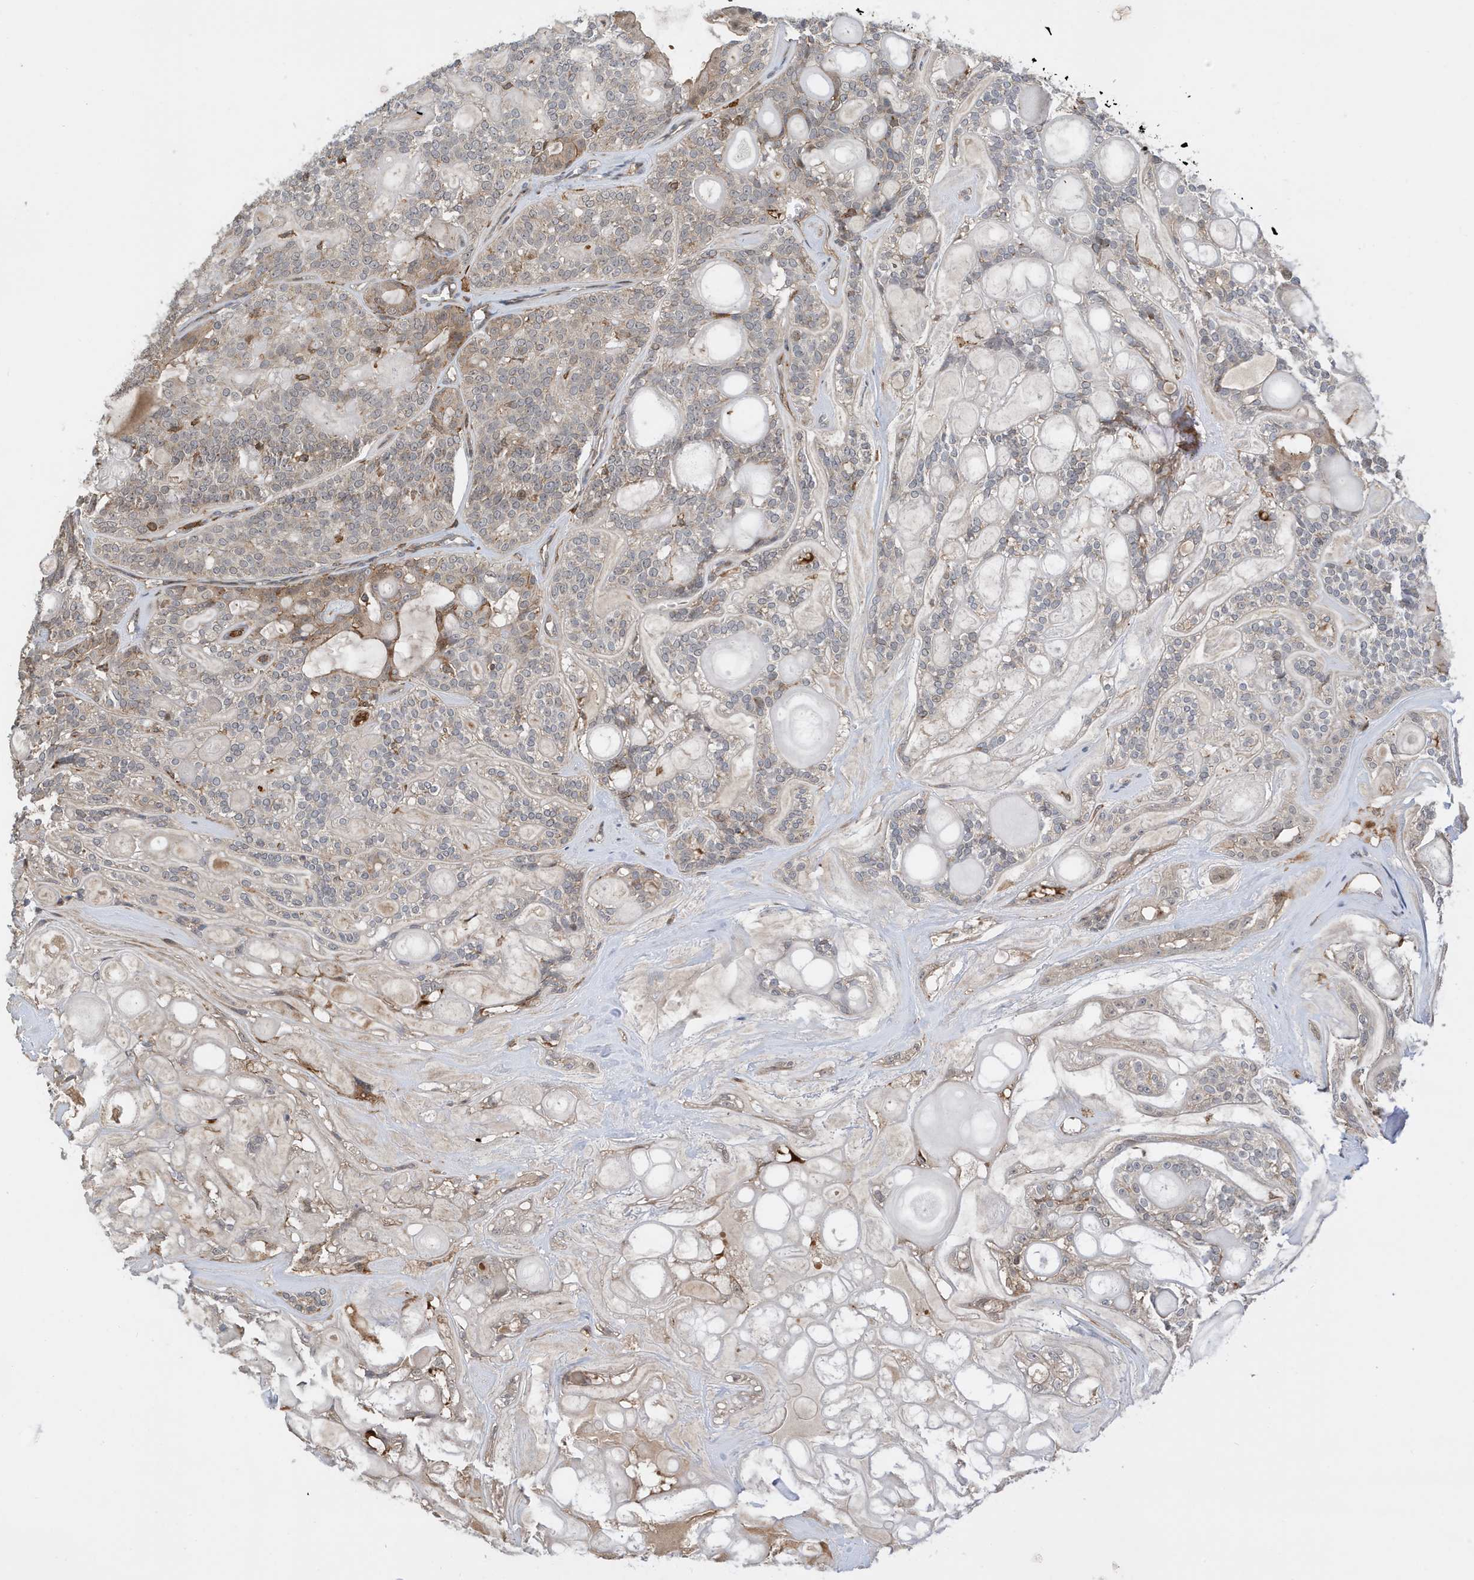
{"staining": {"intensity": "weak", "quantity": "<25%", "location": "cytoplasmic/membranous"}, "tissue": "head and neck cancer", "cell_type": "Tumor cells", "image_type": "cancer", "snomed": [{"axis": "morphology", "description": "Adenocarcinoma, NOS"}, {"axis": "topography", "description": "Head-Neck"}], "caption": "DAB immunohistochemical staining of adenocarcinoma (head and neck) exhibits no significant expression in tumor cells. (DAB (3,3'-diaminobenzidine) IHC with hematoxylin counter stain).", "gene": "TATDN3", "patient": {"sex": "male", "age": 66}}